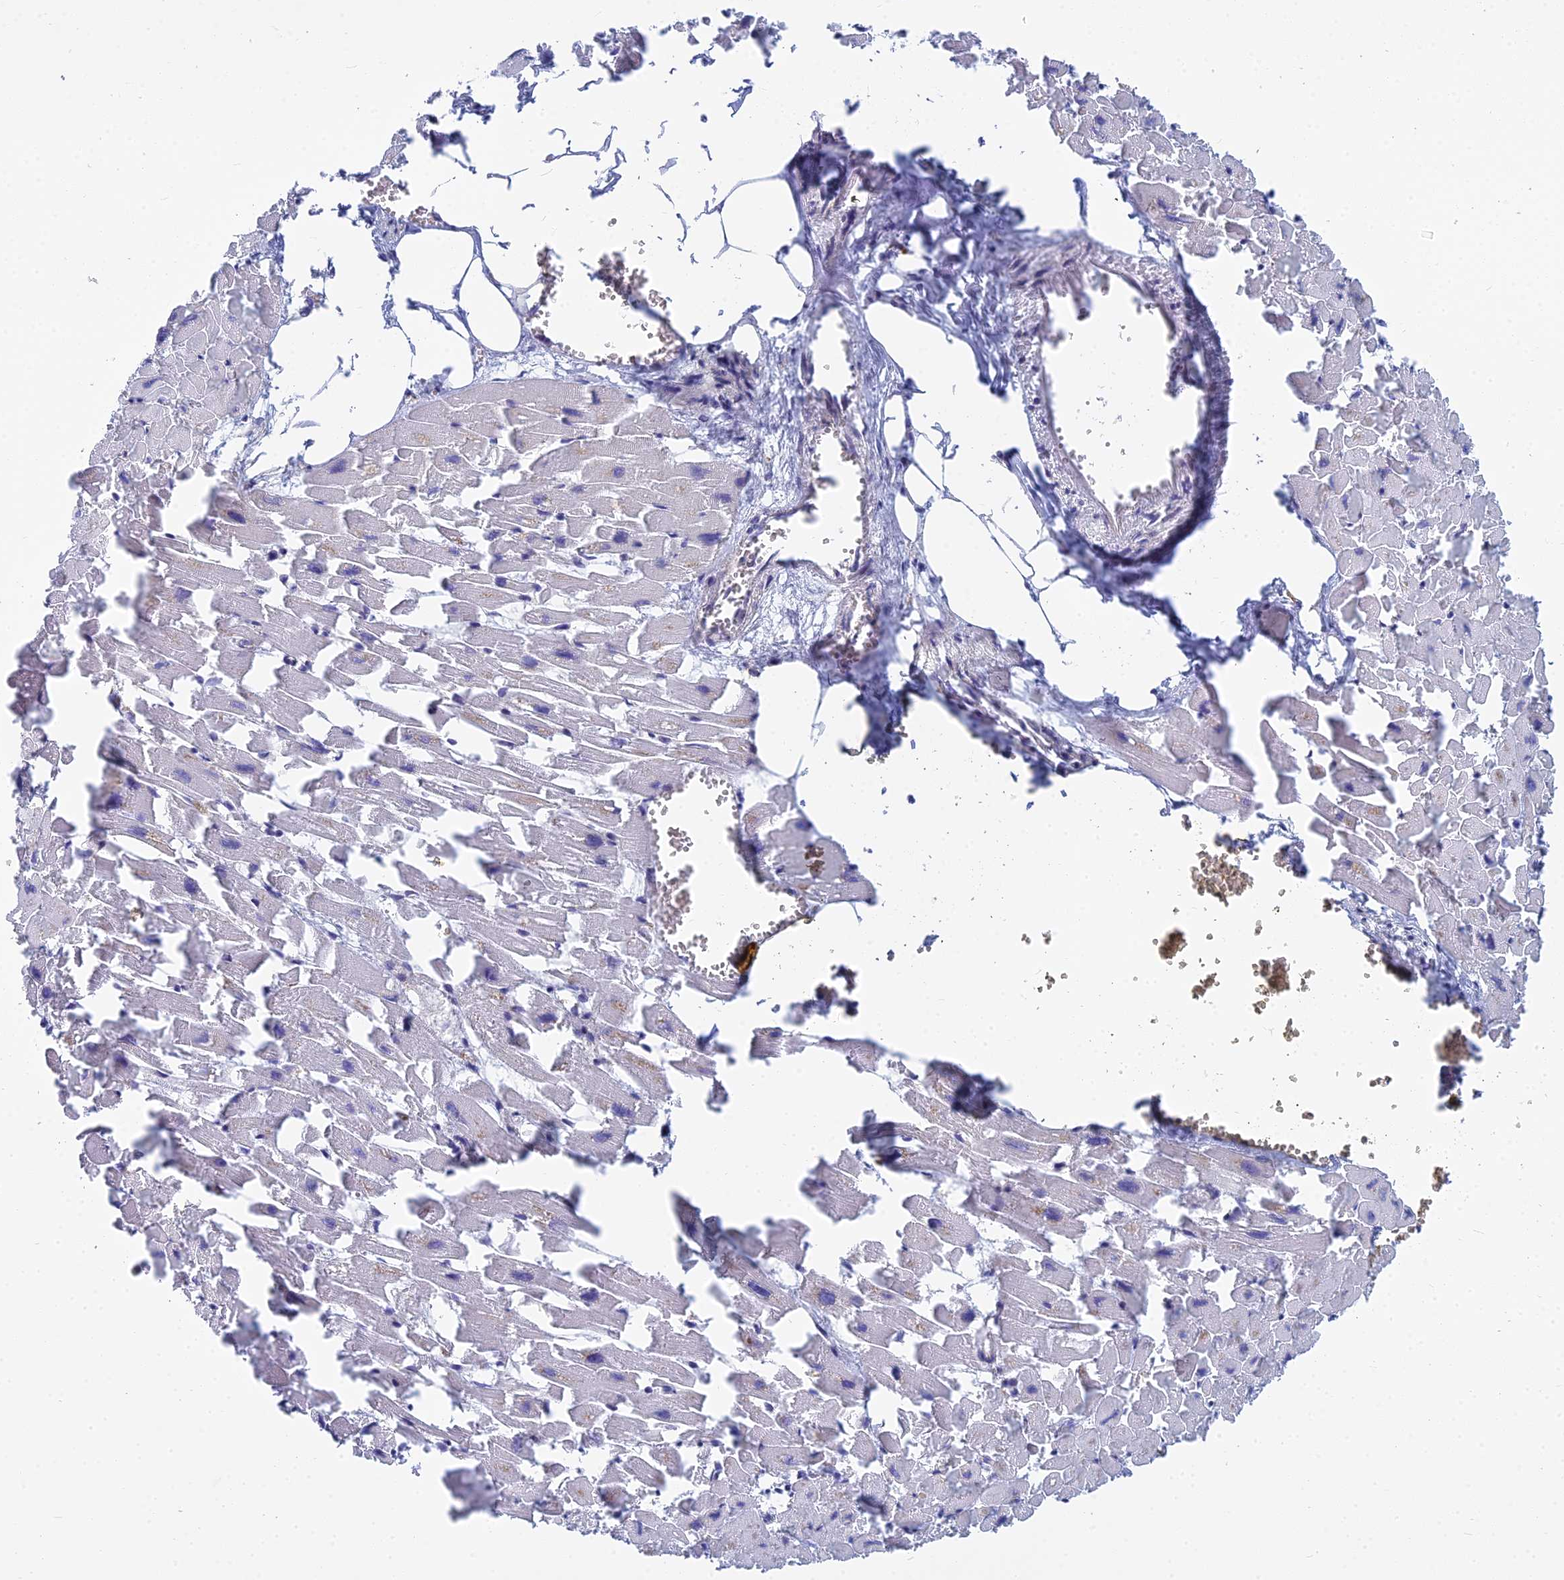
{"staining": {"intensity": "negative", "quantity": "none", "location": "none"}, "tissue": "heart muscle", "cell_type": "Cardiomyocytes", "image_type": "normal", "snomed": [{"axis": "morphology", "description": "Normal tissue, NOS"}, {"axis": "topography", "description": "Heart"}], "caption": "Heart muscle stained for a protein using IHC exhibits no positivity cardiomyocytes.", "gene": "KIAA1143", "patient": {"sex": "female", "age": 64}}